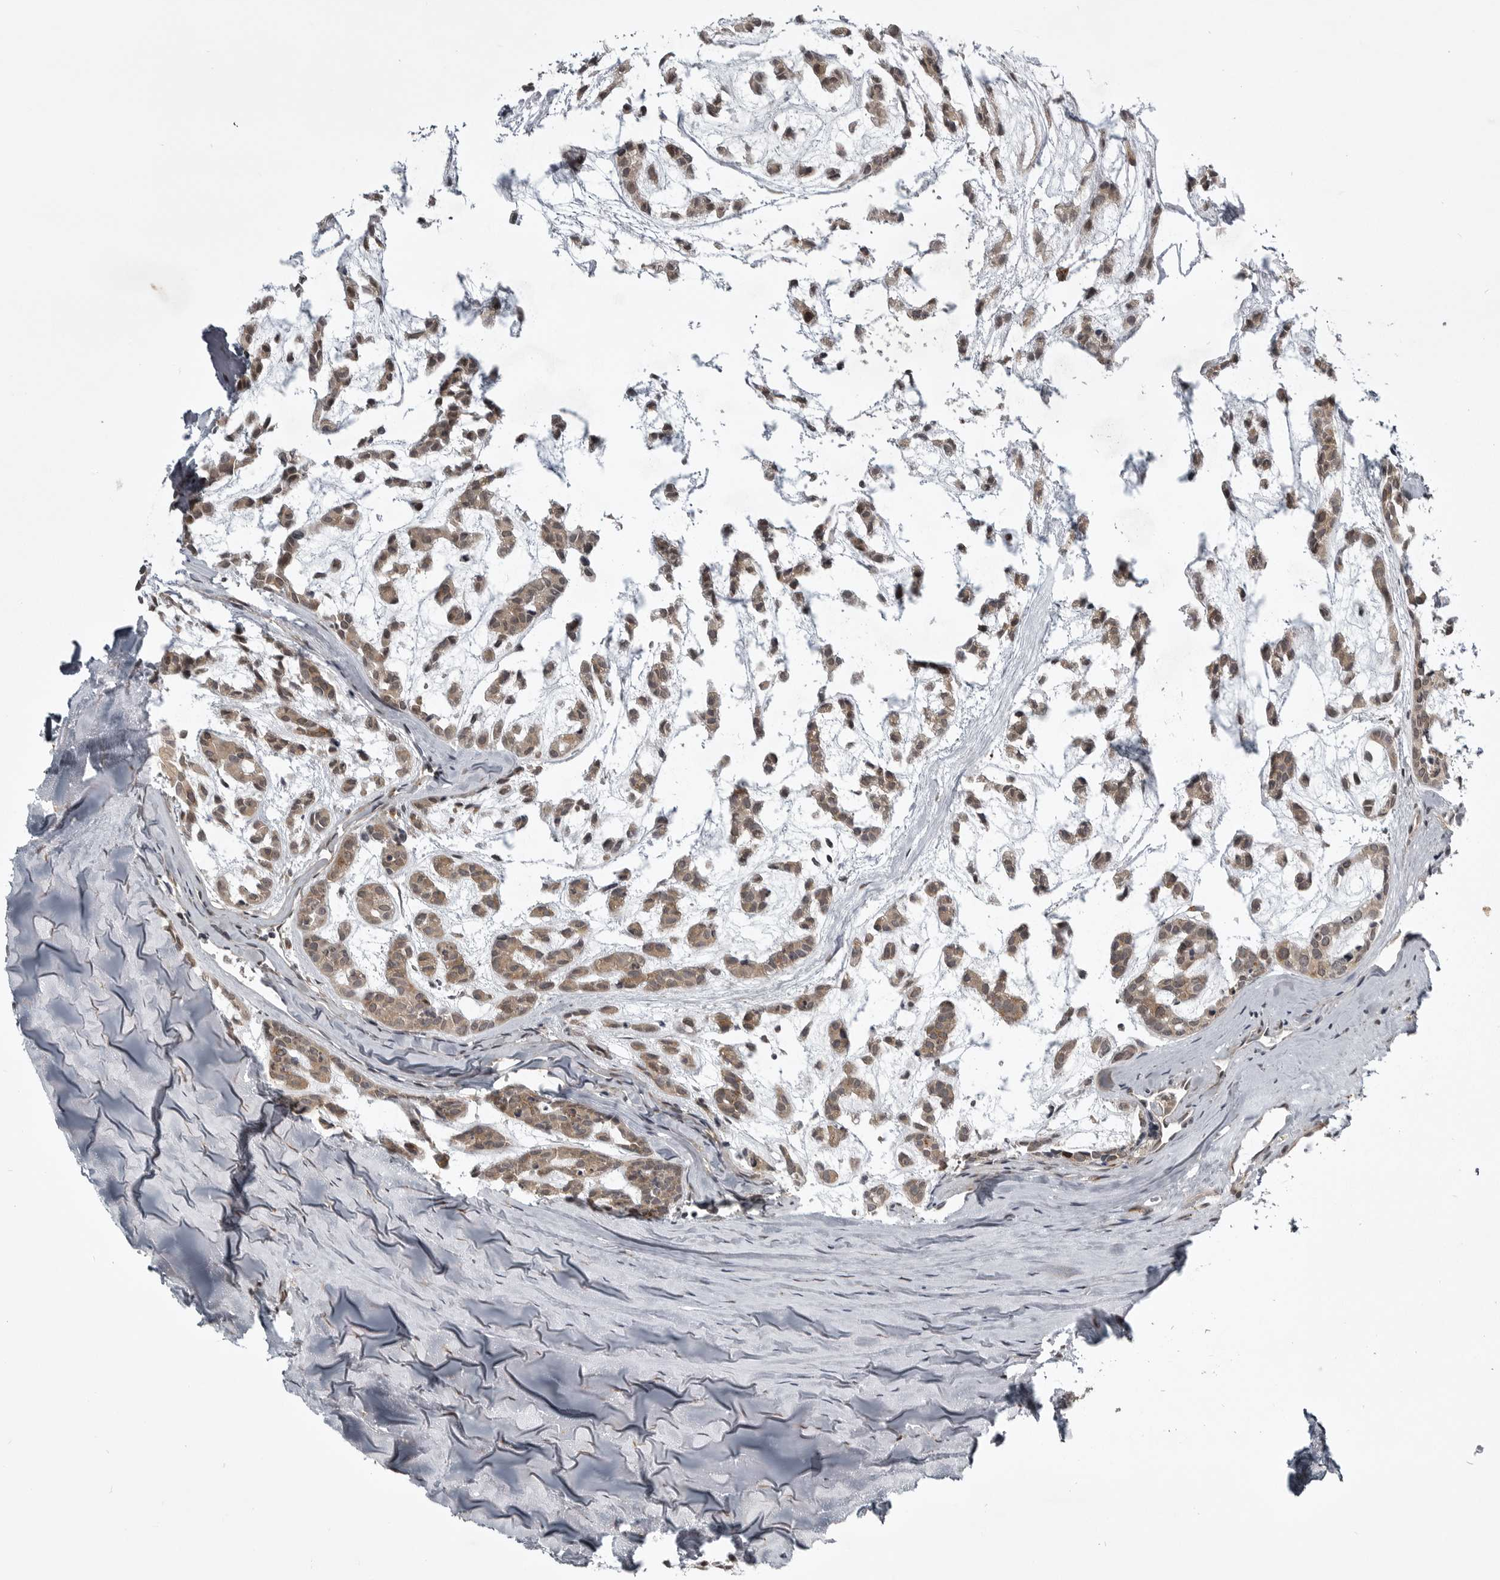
{"staining": {"intensity": "moderate", "quantity": ">75%", "location": "cytoplasmic/membranous"}, "tissue": "head and neck cancer", "cell_type": "Tumor cells", "image_type": "cancer", "snomed": [{"axis": "morphology", "description": "Adenocarcinoma, NOS"}, {"axis": "morphology", "description": "Adenoma, NOS"}, {"axis": "topography", "description": "Head-Neck"}], "caption": "Head and neck cancer (adenoma) stained for a protein (brown) reveals moderate cytoplasmic/membranous positive expression in approximately >75% of tumor cells.", "gene": "SNX16", "patient": {"sex": "female", "age": 55}}